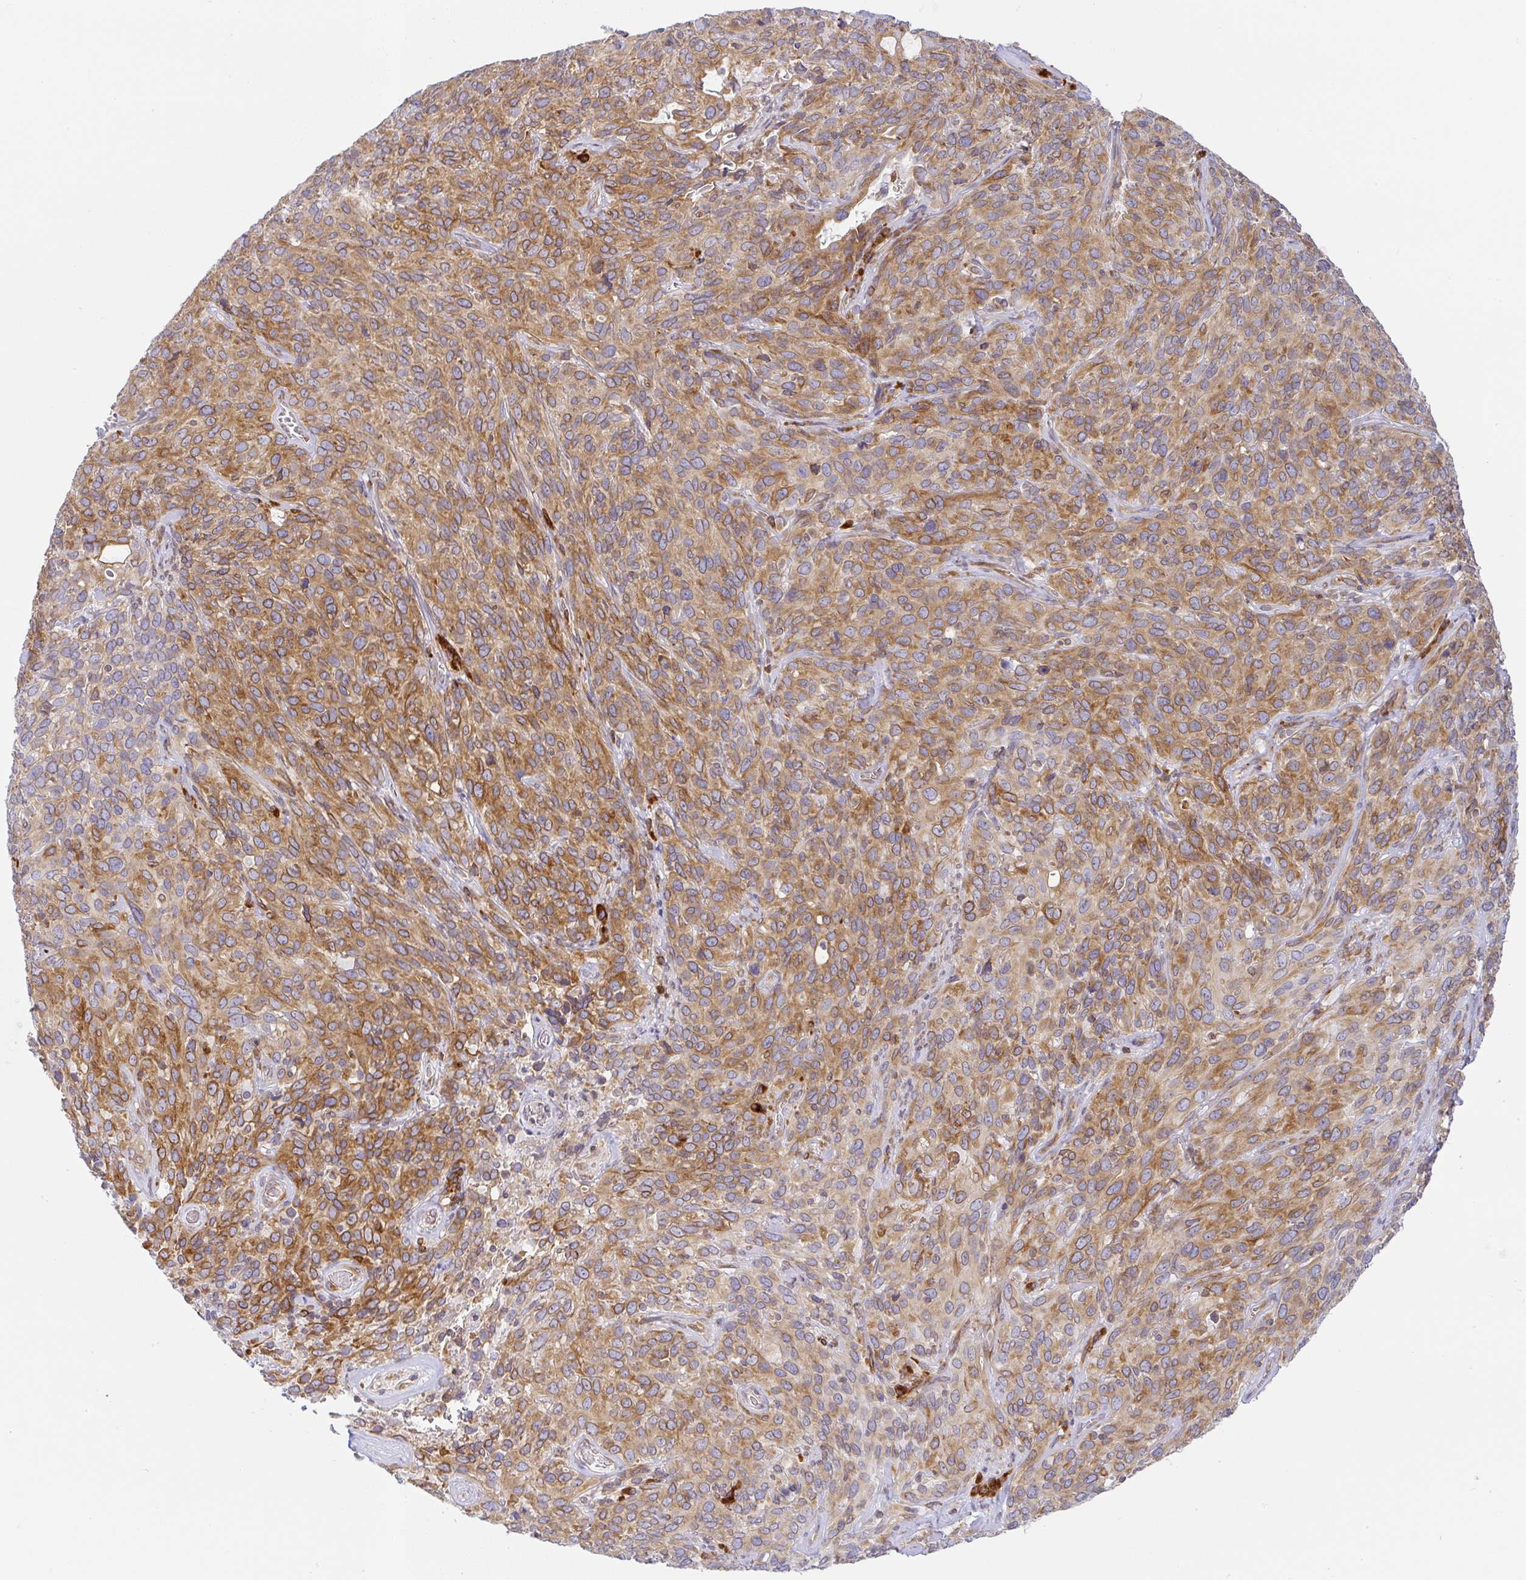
{"staining": {"intensity": "moderate", "quantity": ">75%", "location": "cytoplasmic/membranous"}, "tissue": "cervical cancer", "cell_type": "Tumor cells", "image_type": "cancer", "snomed": [{"axis": "morphology", "description": "Squamous cell carcinoma, NOS"}, {"axis": "topography", "description": "Cervix"}], "caption": "About >75% of tumor cells in human cervical squamous cell carcinoma exhibit moderate cytoplasmic/membranous protein positivity as visualized by brown immunohistochemical staining.", "gene": "DERL2", "patient": {"sex": "female", "age": 51}}